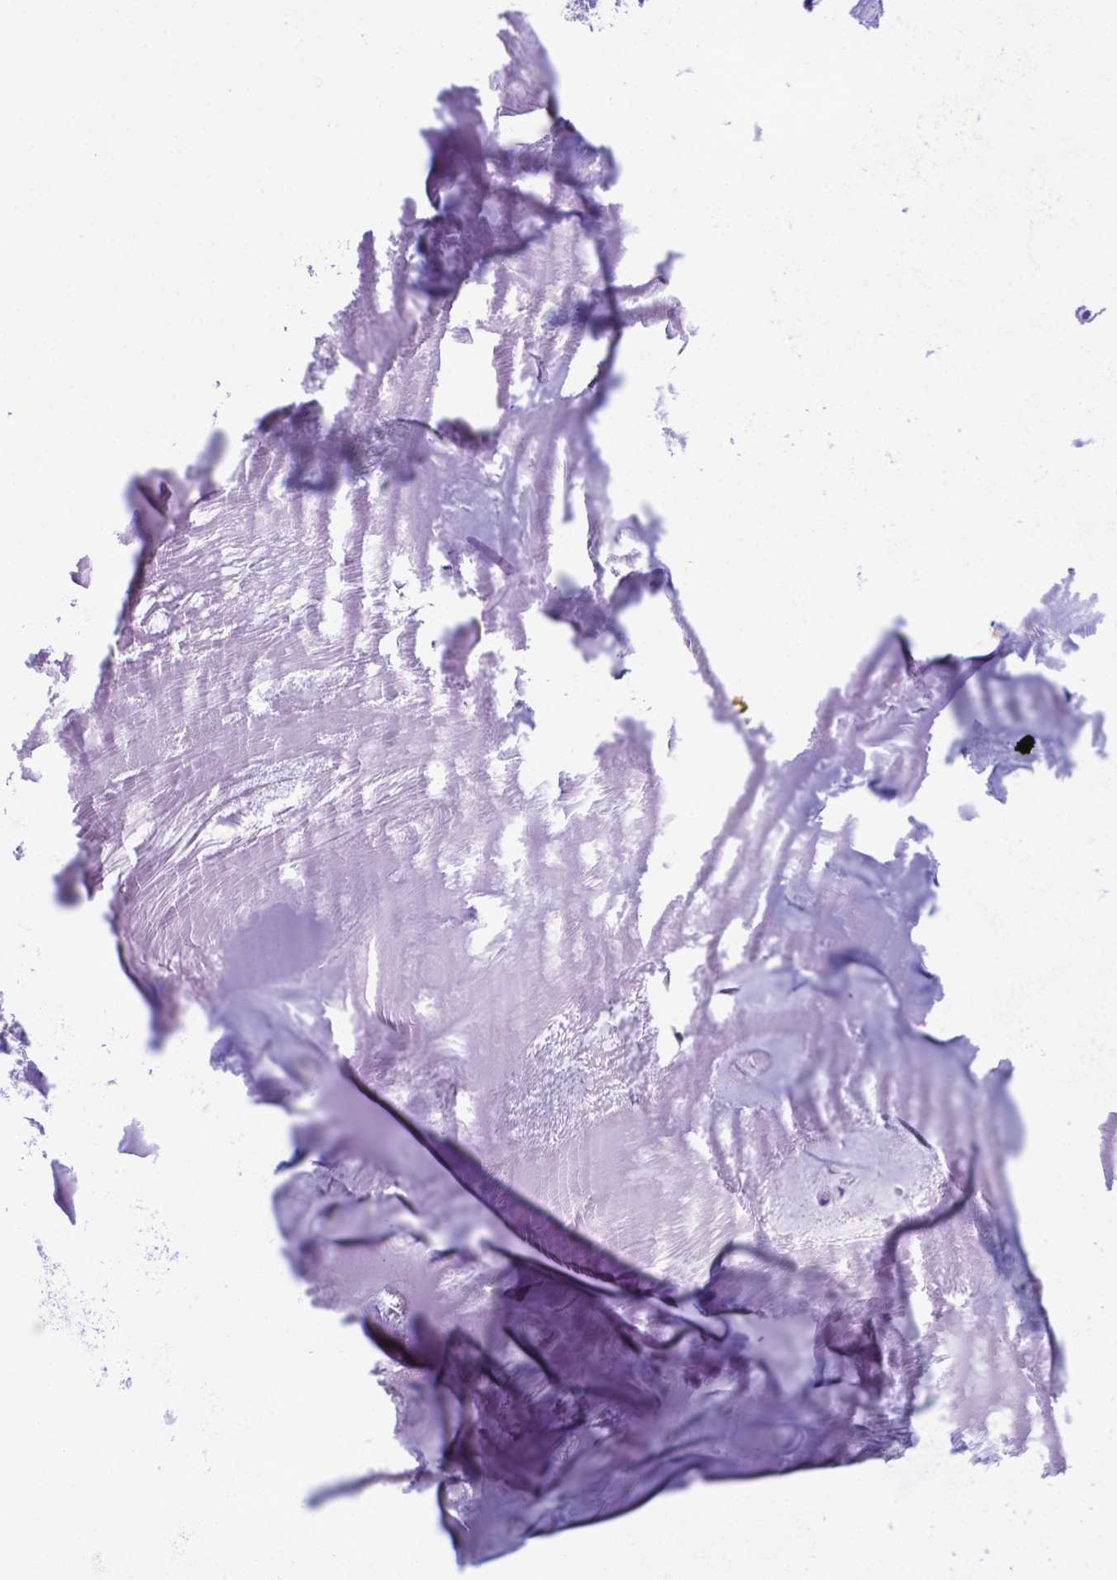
{"staining": {"intensity": "negative", "quantity": "none", "location": "none"}, "tissue": "adipose tissue", "cell_type": "Adipocytes", "image_type": "normal", "snomed": [{"axis": "morphology", "description": "Normal tissue, NOS"}, {"axis": "morphology", "description": "Squamous cell carcinoma, NOS"}, {"axis": "topography", "description": "Cartilage tissue"}, {"axis": "topography", "description": "Bronchus"}, {"axis": "topography", "description": "Lung"}], "caption": "This photomicrograph is of unremarkable adipose tissue stained with IHC to label a protein in brown with the nuclei are counter-stained blue. There is no staining in adipocytes.", "gene": "LZTR1", "patient": {"sex": "male", "age": 66}}